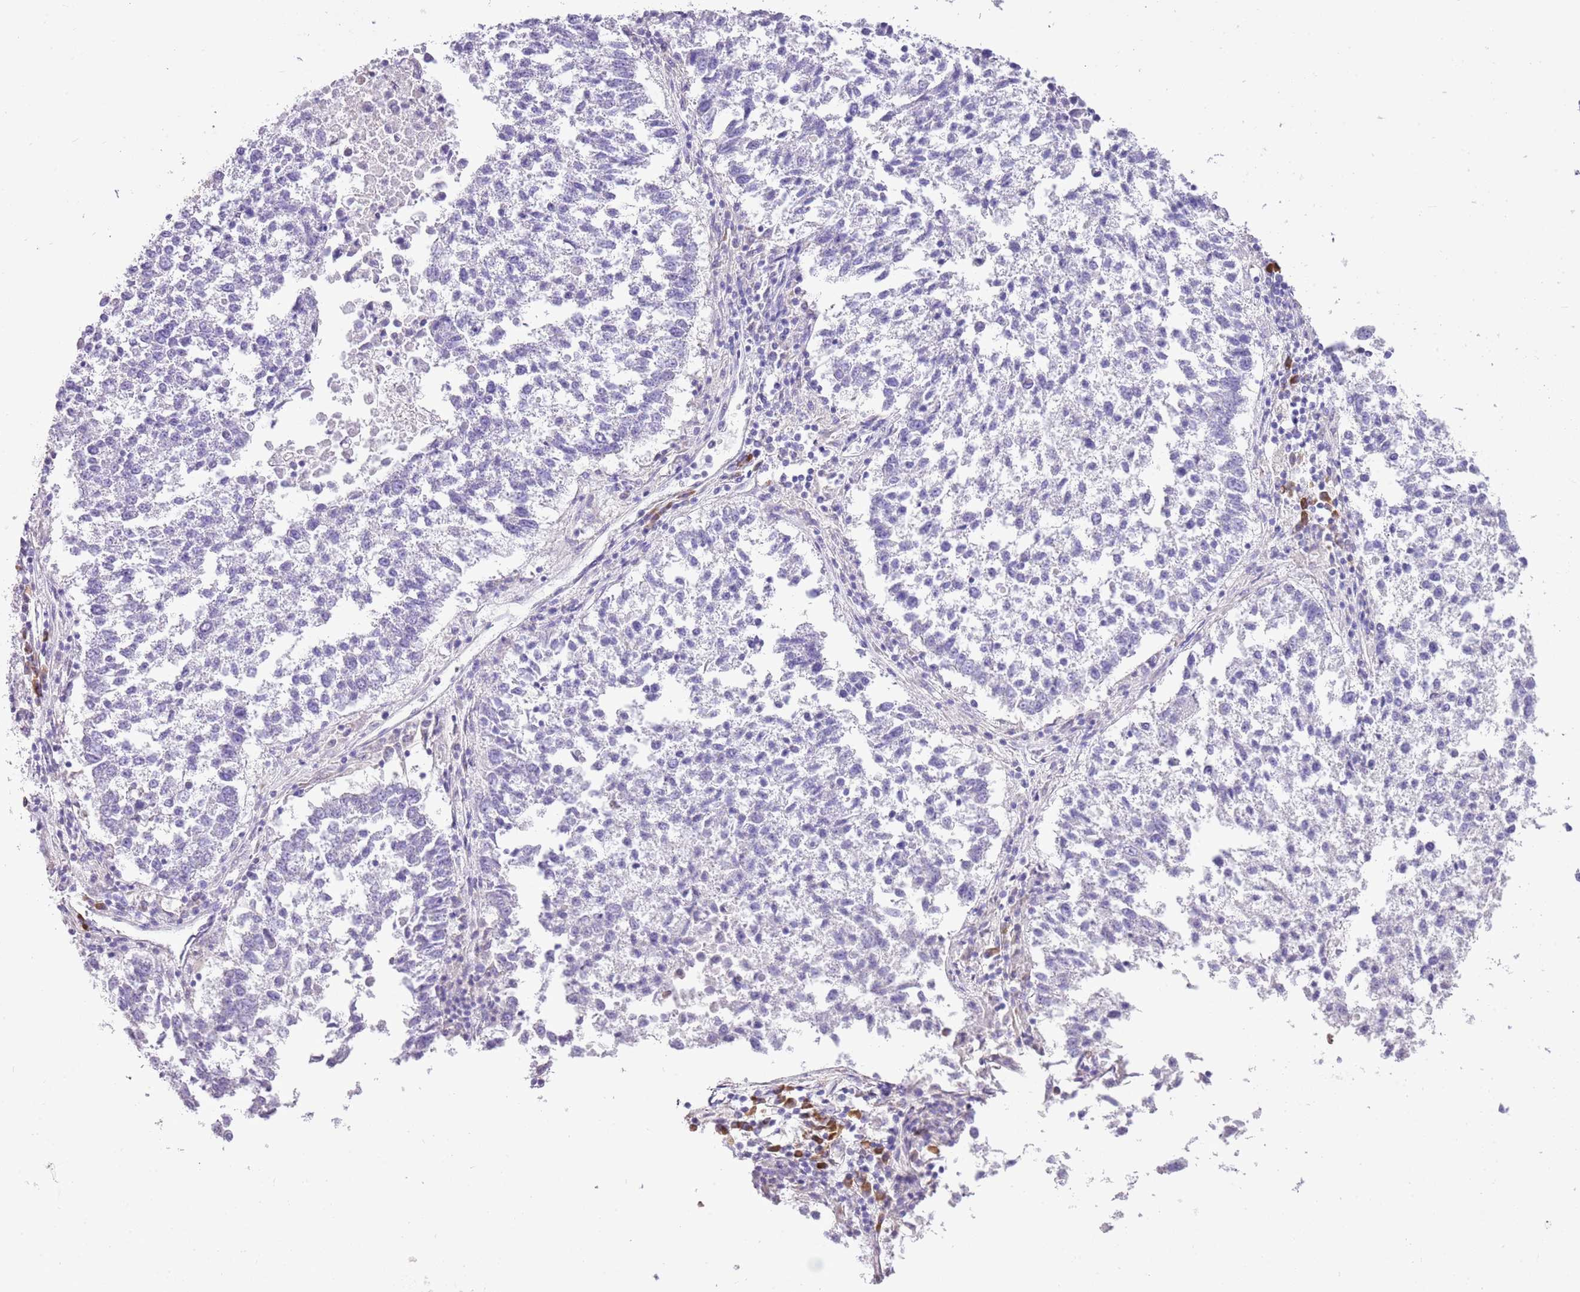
{"staining": {"intensity": "negative", "quantity": "none", "location": "none"}, "tissue": "lung cancer", "cell_type": "Tumor cells", "image_type": "cancer", "snomed": [{"axis": "morphology", "description": "Squamous cell carcinoma, NOS"}, {"axis": "topography", "description": "Lung"}], "caption": "A high-resolution micrograph shows IHC staining of lung cancer, which demonstrates no significant expression in tumor cells.", "gene": "AAR2", "patient": {"sex": "male", "age": 73}}